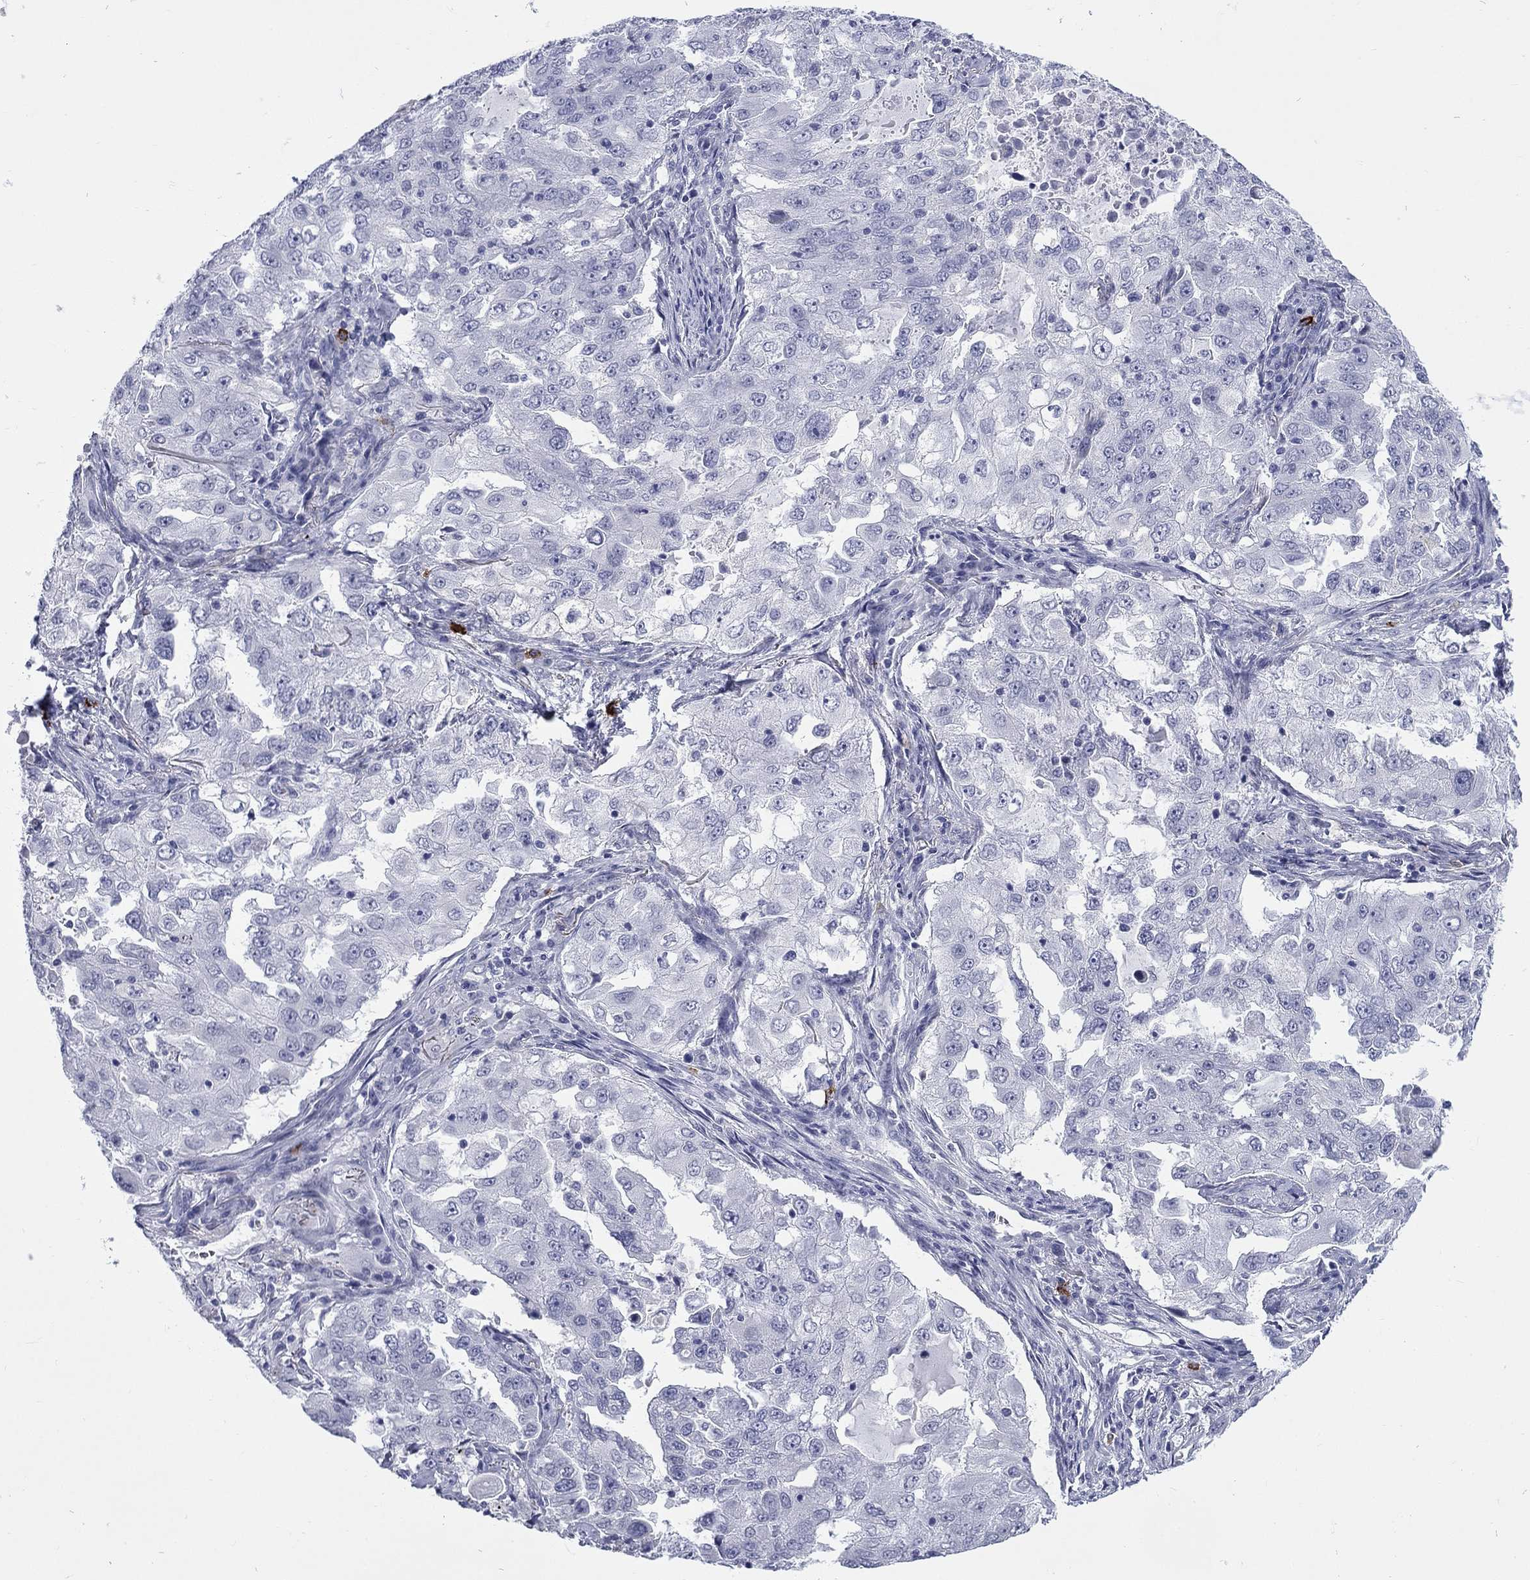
{"staining": {"intensity": "negative", "quantity": "none", "location": "none"}, "tissue": "lung cancer", "cell_type": "Tumor cells", "image_type": "cancer", "snomed": [{"axis": "morphology", "description": "Adenocarcinoma, NOS"}, {"axis": "topography", "description": "Lung"}], "caption": "Immunohistochemical staining of human lung cancer demonstrates no significant staining in tumor cells. The staining was performed using DAB (3,3'-diaminobenzidine) to visualize the protein expression in brown, while the nuclei were stained in blue with hematoxylin (Magnification: 20x).", "gene": "ECEL1", "patient": {"sex": "female", "age": 61}}